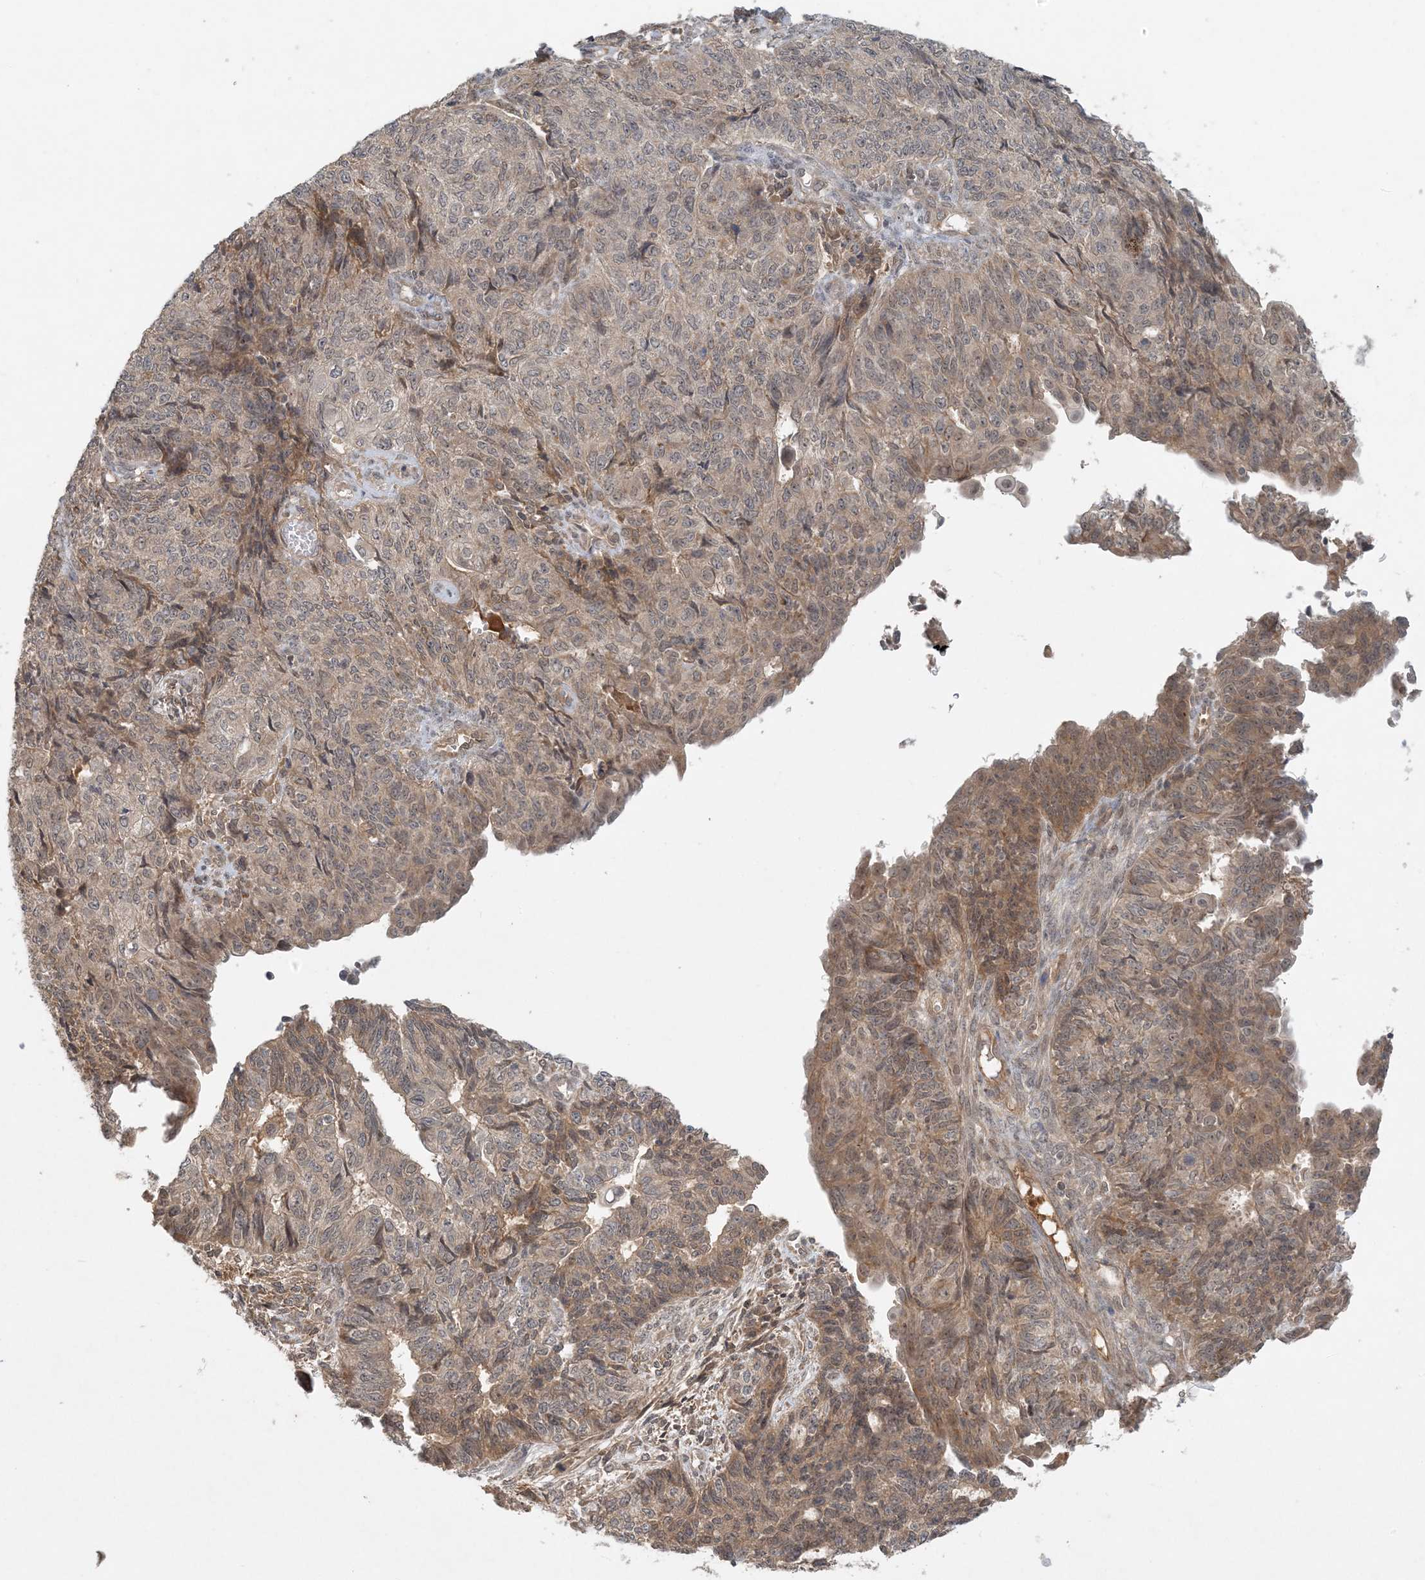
{"staining": {"intensity": "moderate", "quantity": "<25%", "location": "cytoplasmic/membranous"}, "tissue": "endometrial cancer", "cell_type": "Tumor cells", "image_type": "cancer", "snomed": [{"axis": "morphology", "description": "Adenocarcinoma, NOS"}, {"axis": "topography", "description": "Endometrium"}], "caption": "A high-resolution image shows immunohistochemistry staining of endometrial cancer (adenocarcinoma), which exhibits moderate cytoplasmic/membranous expression in approximately <25% of tumor cells.", "gene": "ZCCHC4", "patient": {"sex": "female", "age": 32}}